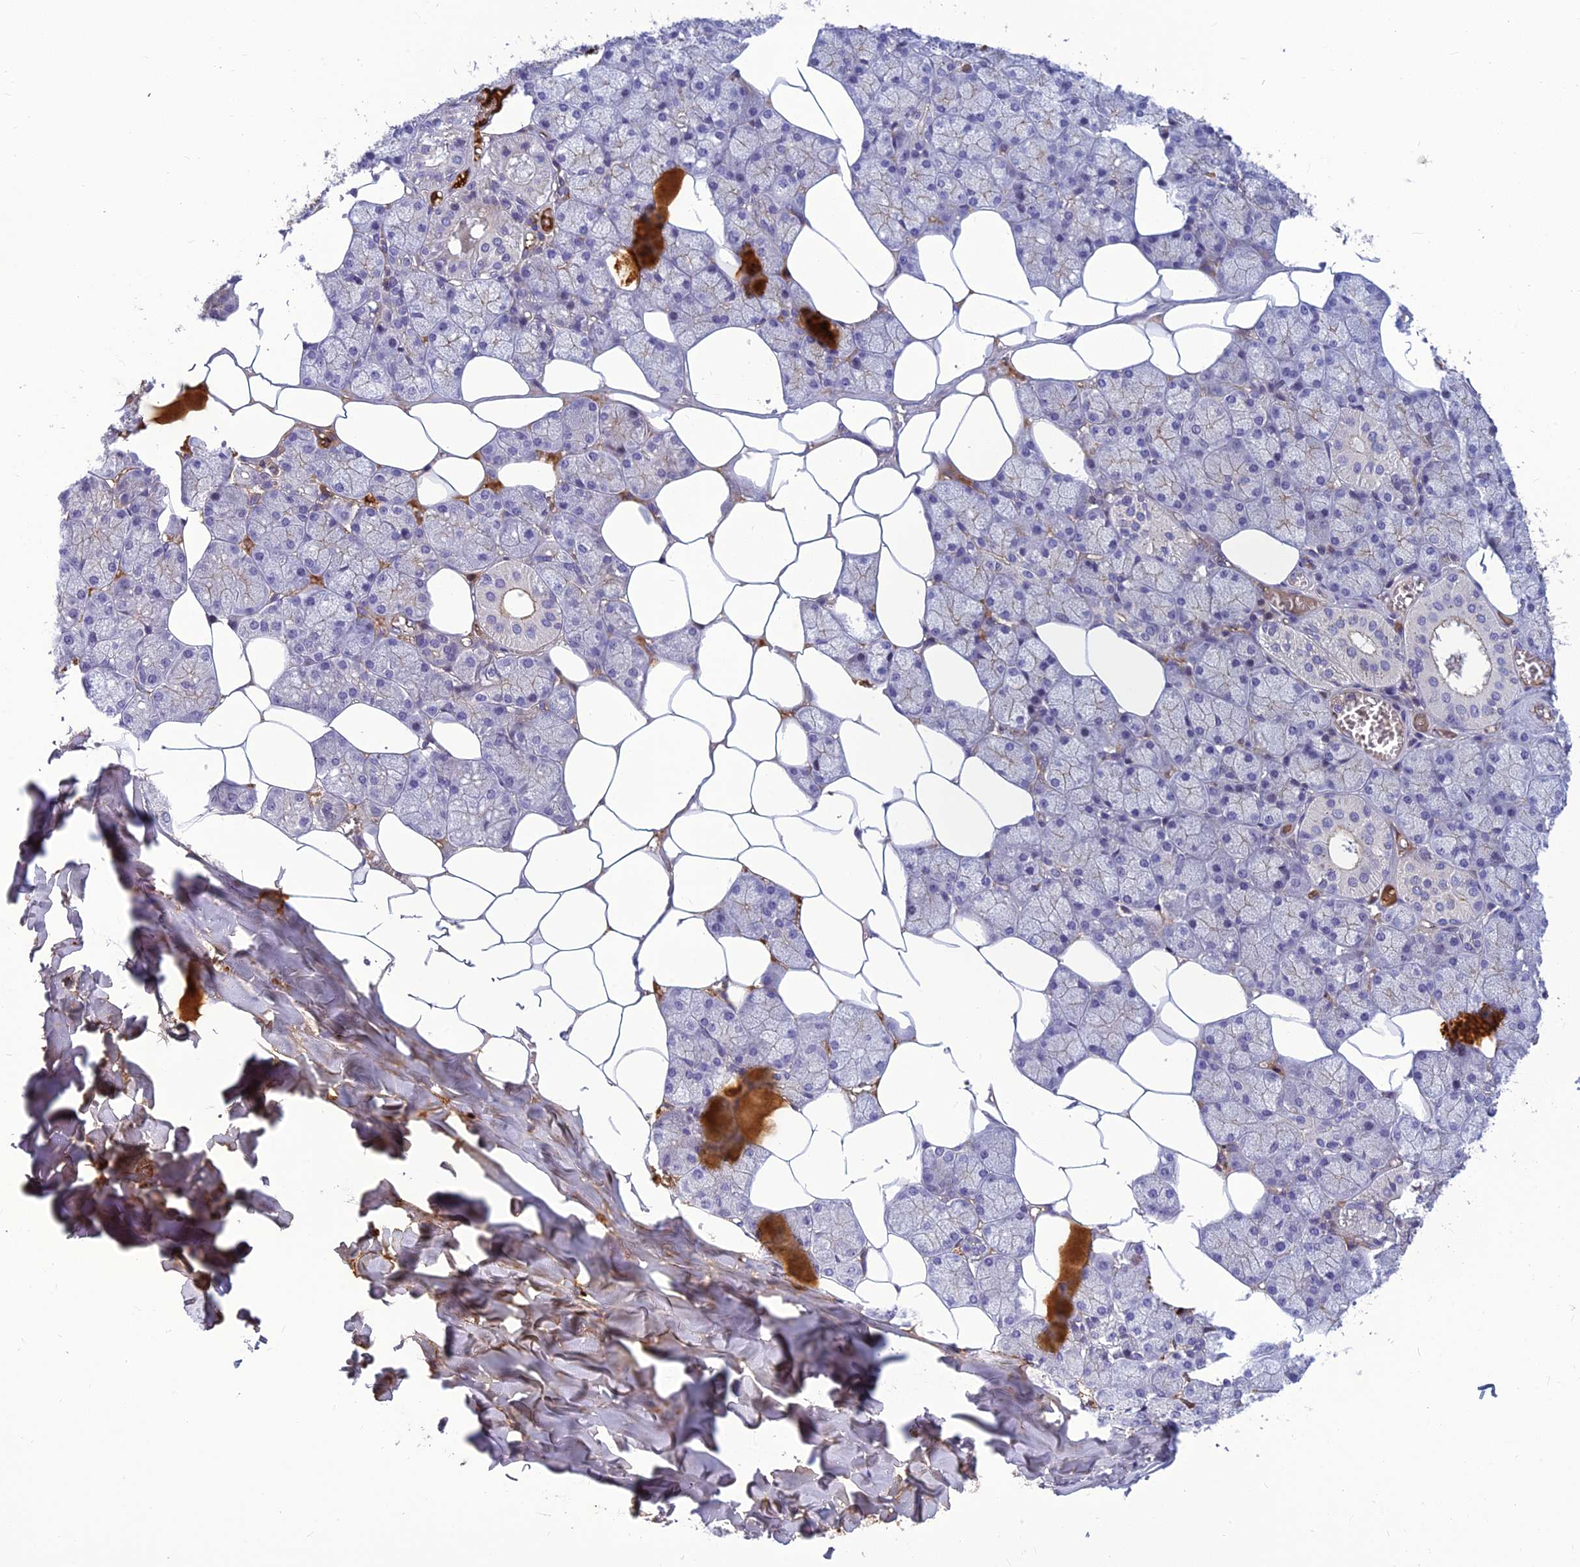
{"staining": {"intensity": "moderate", "quantity": "<25%", "location": "cytoplasmic/membranous"}, "tissue": "salivary gland", "cell_type": "Glandular cells", "image_type": "normal", "snomed": [{"axis": "morphology", "description": "Normal tissue, NOS"}, {"axis": "topography", "description": "Salivary gland"}], "caption": "Immunohistochemistry (IHC) (DAB (3,3'-diaminobenzidine)) staining of benign human salivary gland reveals moderate cytoplasmic/membranous protein expression in about <25% of glandular cells. The protein of interest is stained brown, and the nuclei are stained in blue (DAB (3,3'-diaminobenzidine) IHC with brightfield microscopy, high magnification).", "gene": "CLEC11A", "patient": {"sex": "male", "age": 62}}